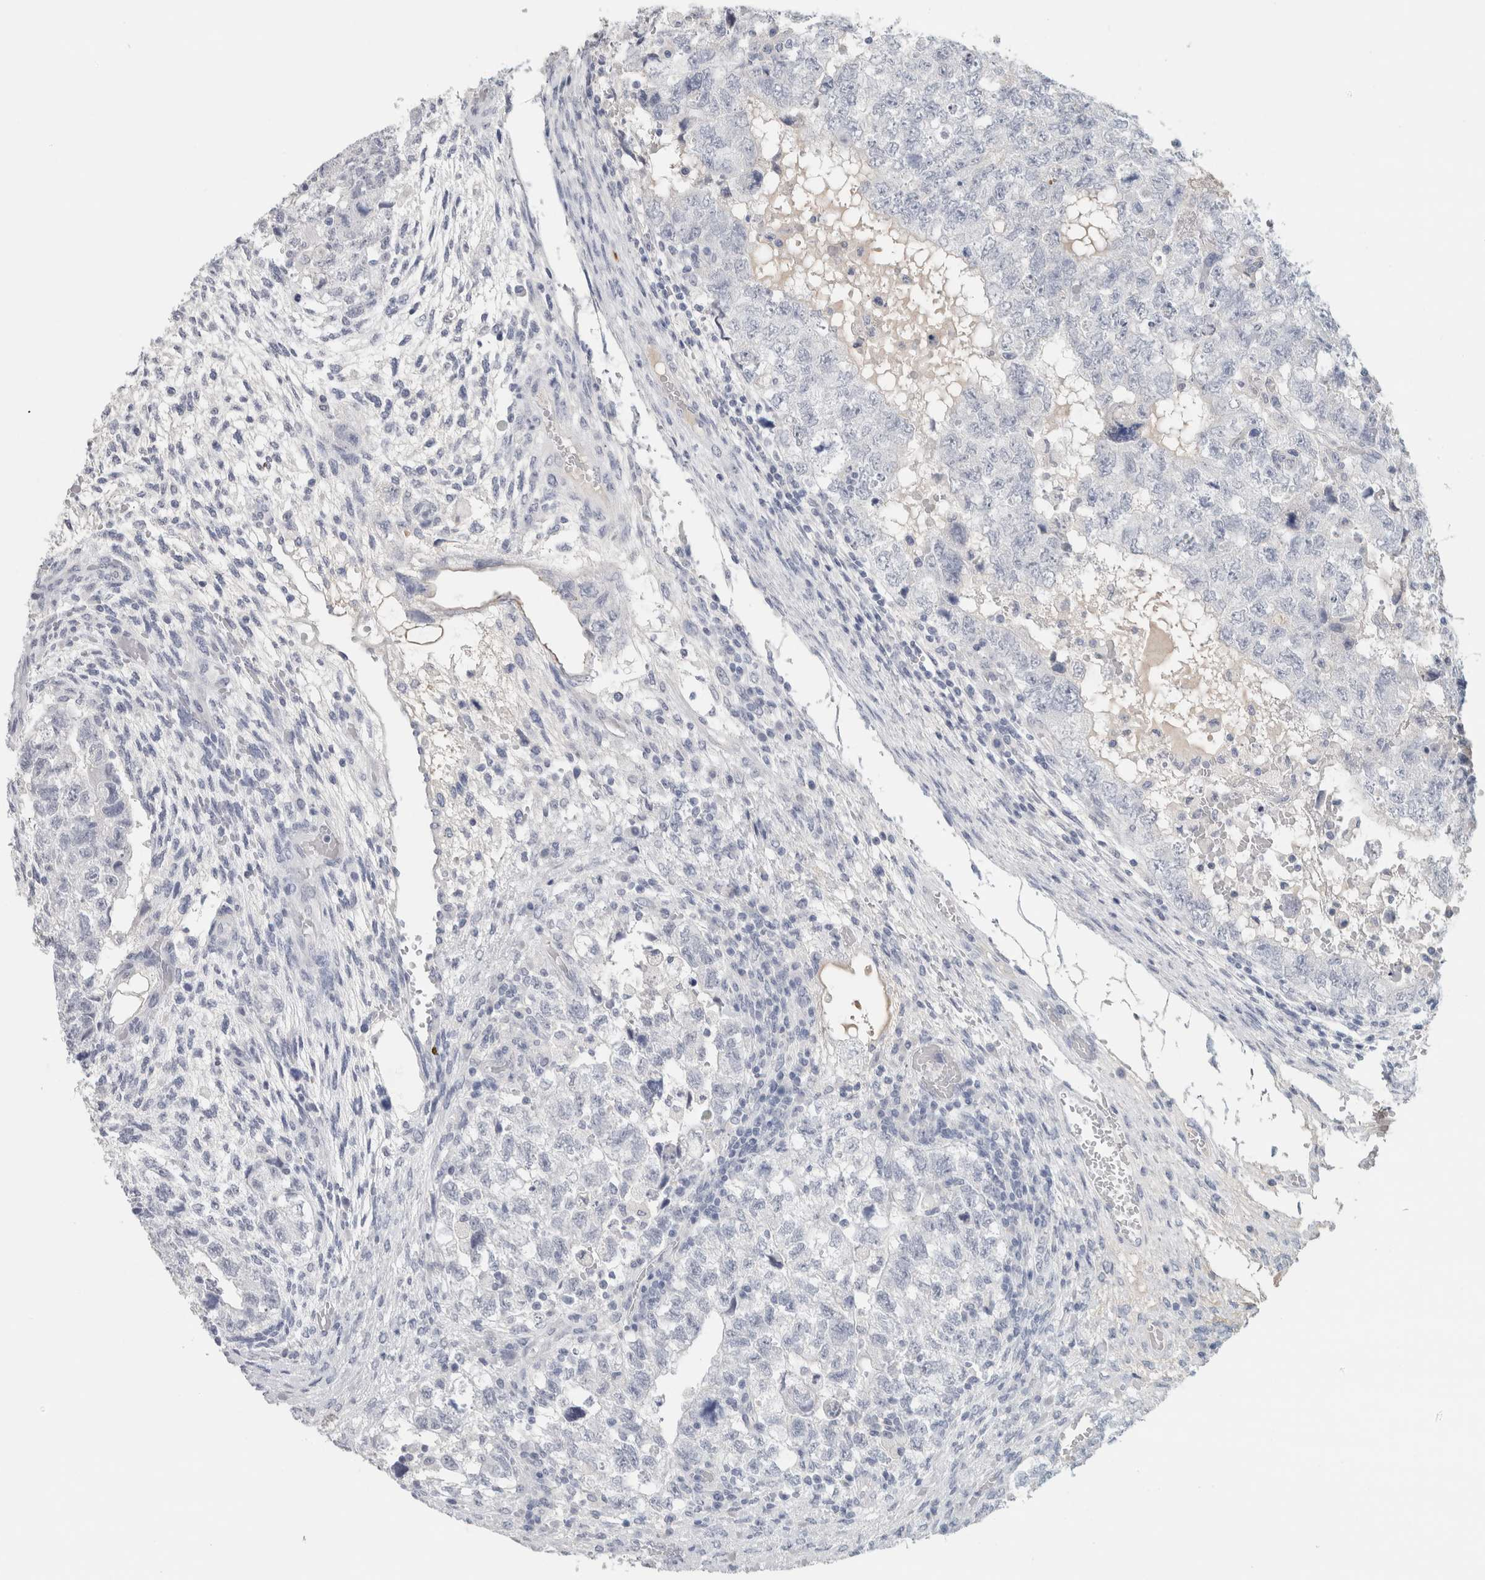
{"staining": {"intensity": "negative", "quantity": "none", "location": "none"}, "tissue": "testis cancer", "cell_type": "Tumor cells", "image_type": "cancer", "snomed": [{"axis": "morphology", "description": "Carcinoma, Embryonal, NOS"}, {"axis": "topography", "description": "Testis"}], "caption": "Immunohistochemistry of human embryonal carcinoma (testis) shows no positivity in tumor cells. (Immunohistochemistry (ihc), brightfield microscopy, high magnification).", "gene": "IL6", "patient": {"sex": "male", "age": 36}}